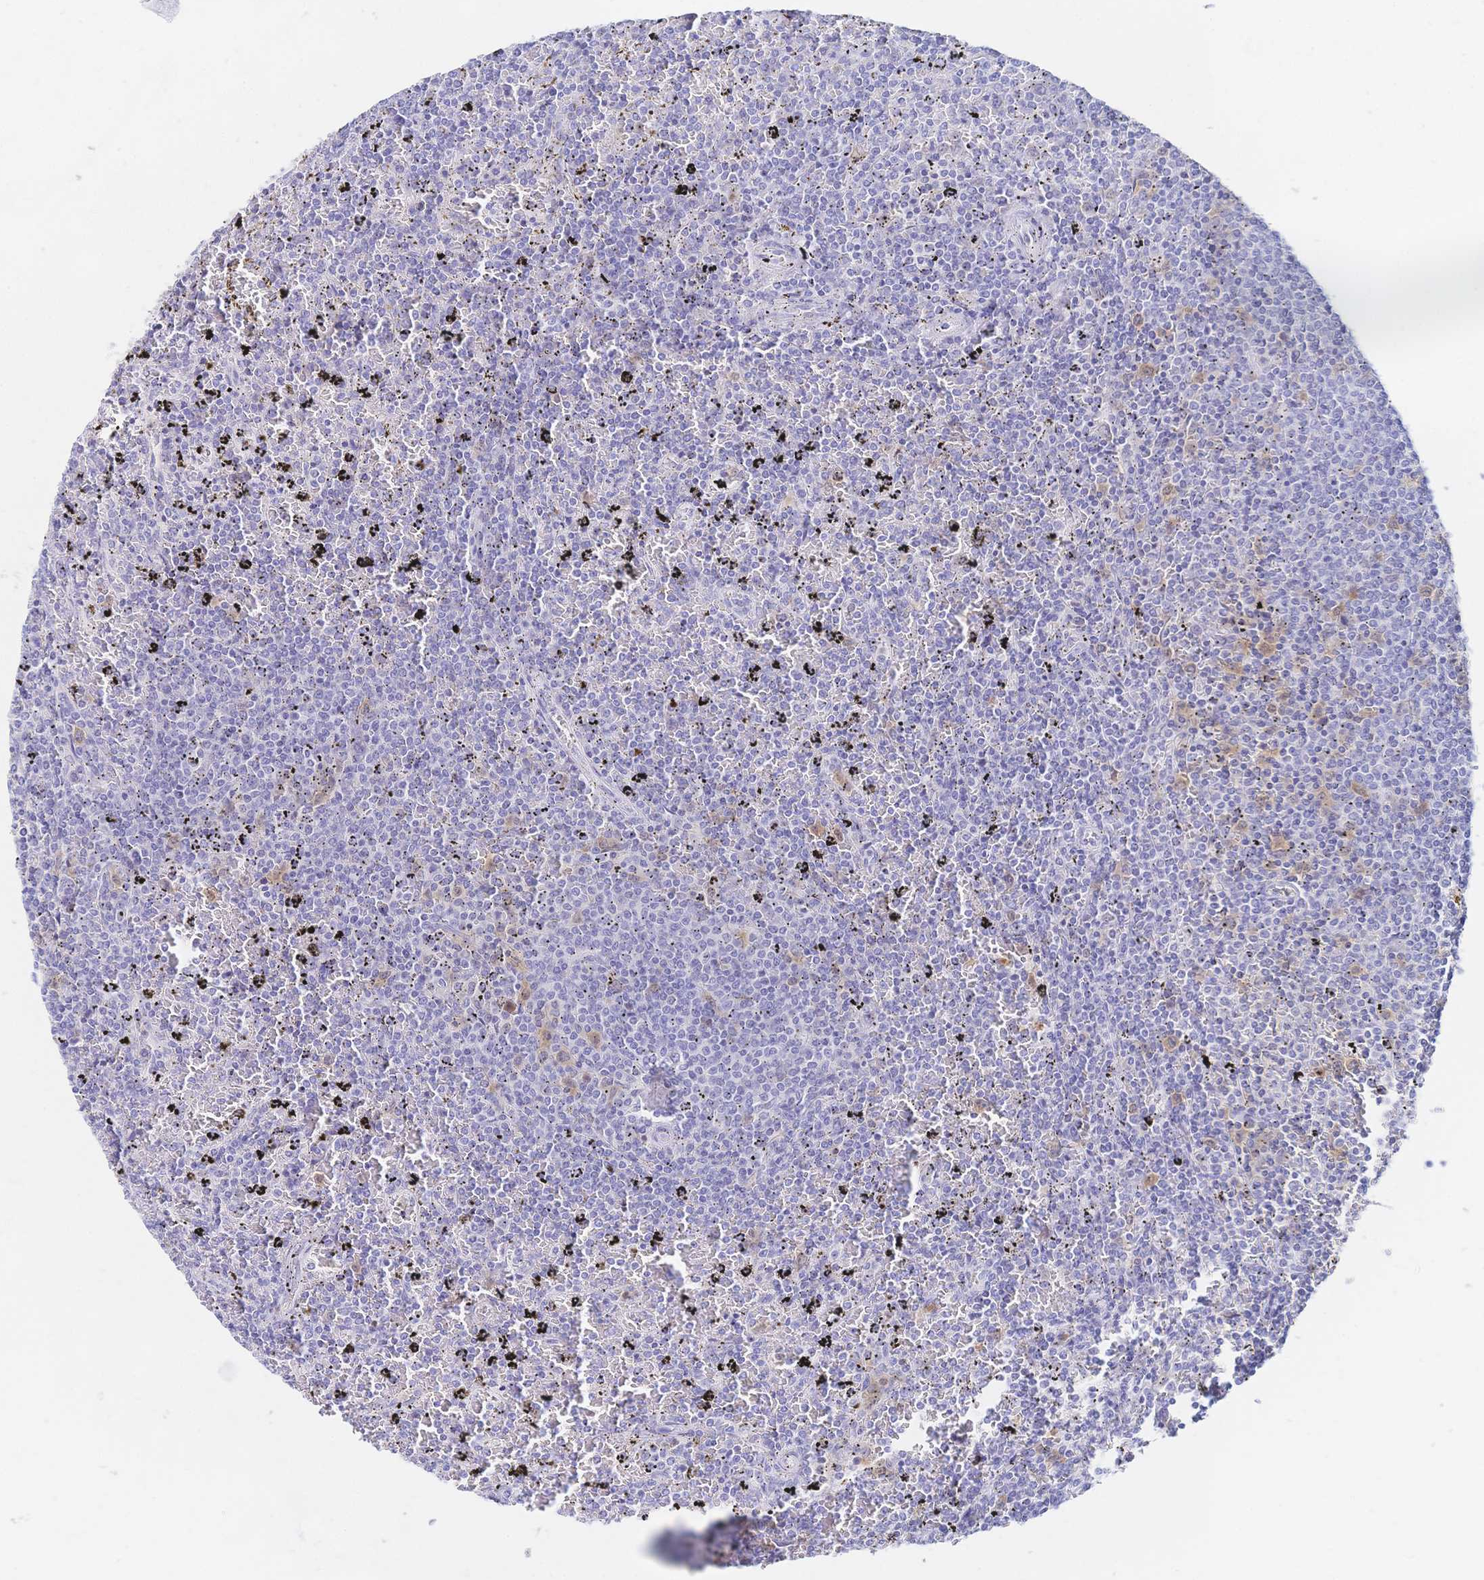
{"staining": {"intensity": "negative", "quantity": "none", "location": "none"}, "tissue": "lymphoma", "cell_type": "Tumor cells", "image_type": "cancer", "snomed": [{"axis": "morphology", "description": "Malignant lymphoma, non-Hodgkin's type, Low grade"}, {"axis": "topography", "description": "Spleen"}], "caption": "Histopathology image shows no protein expression in tumor cells of lymphoma tissue.", "gene": "RRM1", "patient": {"sex": "female", "age": 77}}